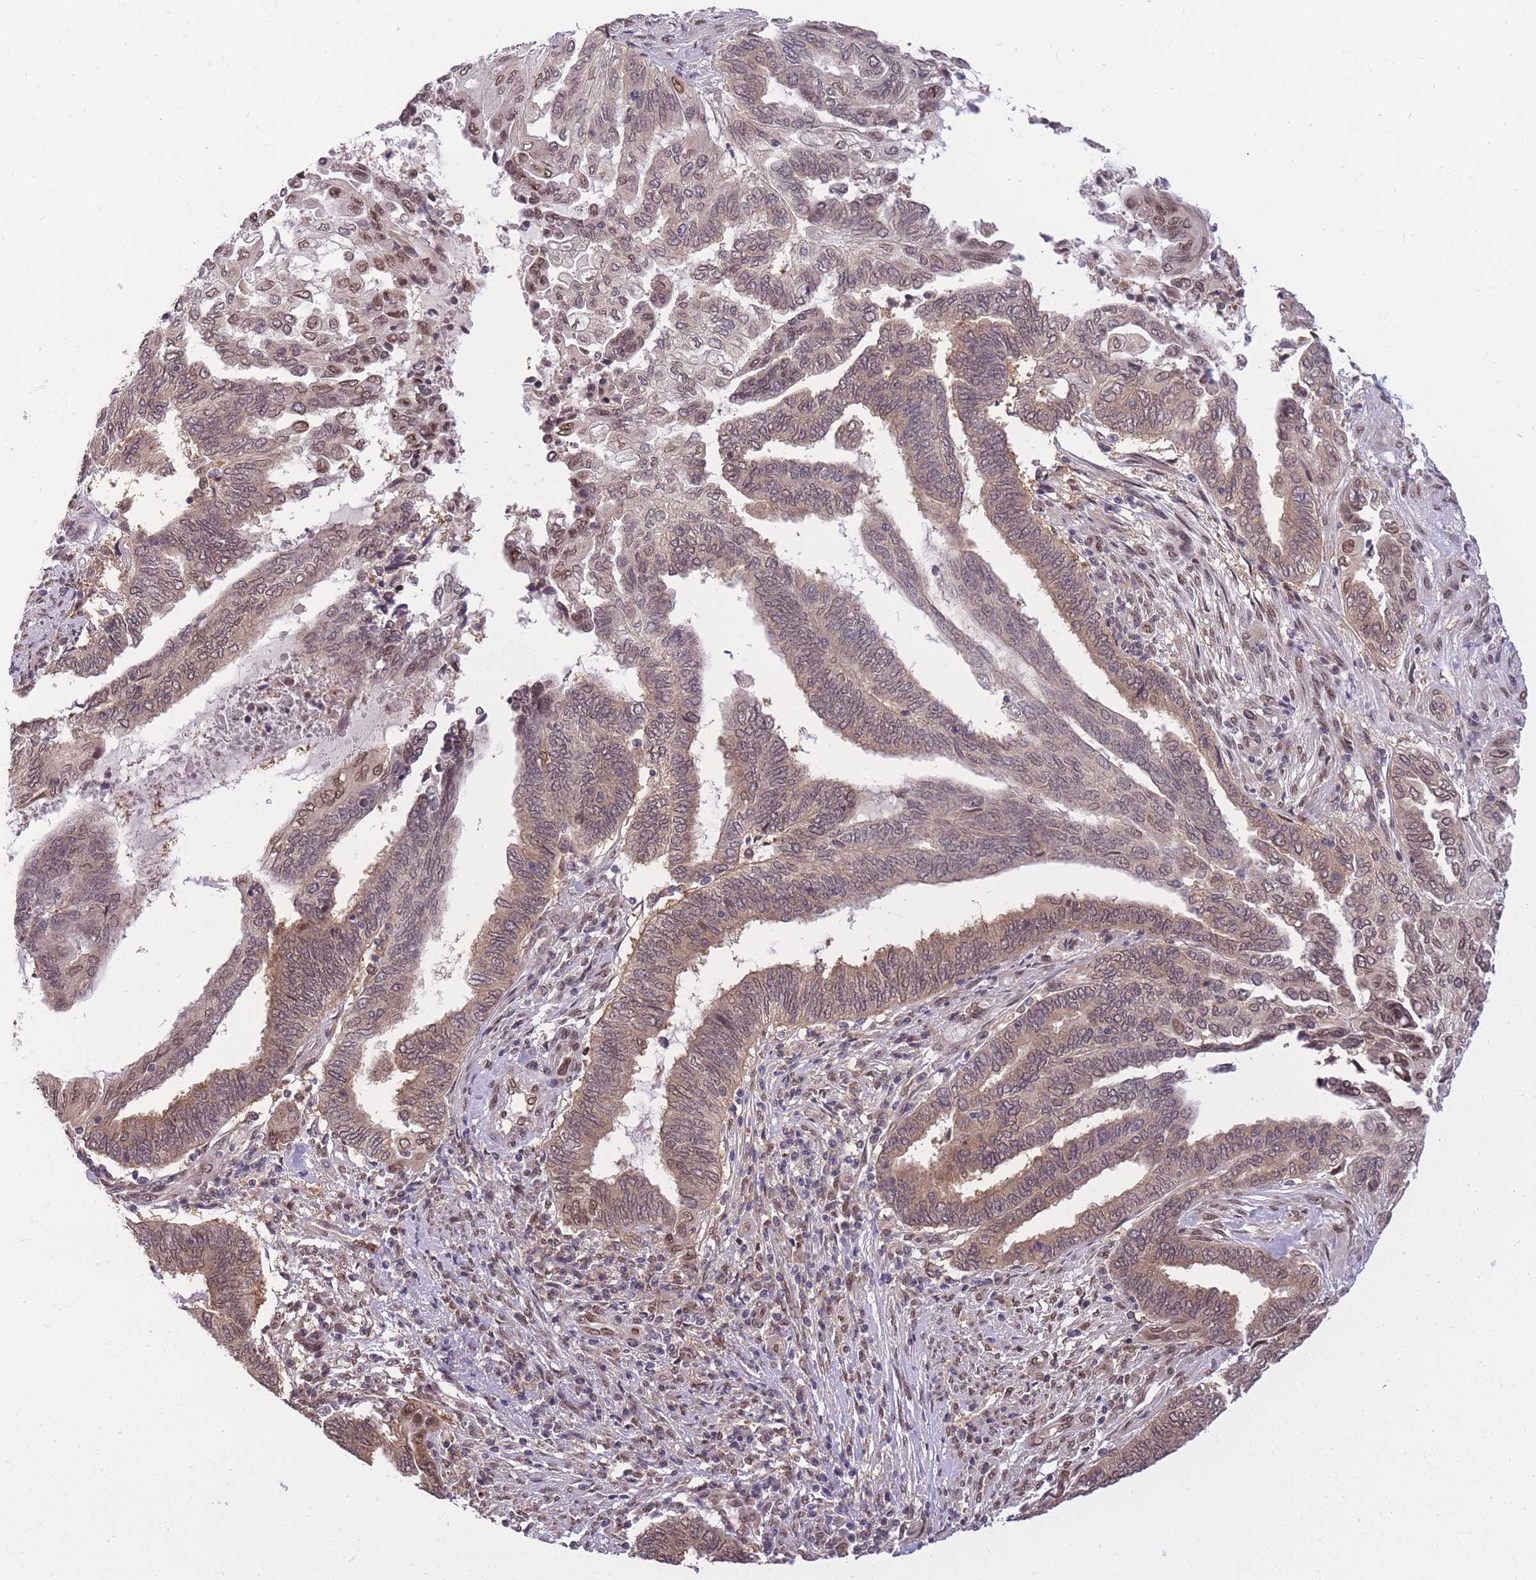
{"staining": {"intensity": "weak", "quantity": ">75%", "location": "cytoplasmic/membranous,nuclear"}, "tissue": "endometrial cancer", "cell_type": "Tumor cells", "image_type": "cancer", "snomed": [{"axis": "morphology", "description": "Adenocarcinoma, NOS"}, {"axis": "topography", "description": "Uterus"}, {"axis": "topography", "description": "Endometrium"}], "caption": "A photomicrograph showing weak cytoplasmic/membranous and nuclear positivity in approximately >75% of tumor cells in adenocarcinoma (endometrial), as visualized by brown immunohistochemical staining.", "gene": "CDIP1", "patient": {"sex": "female", "age": 70}}